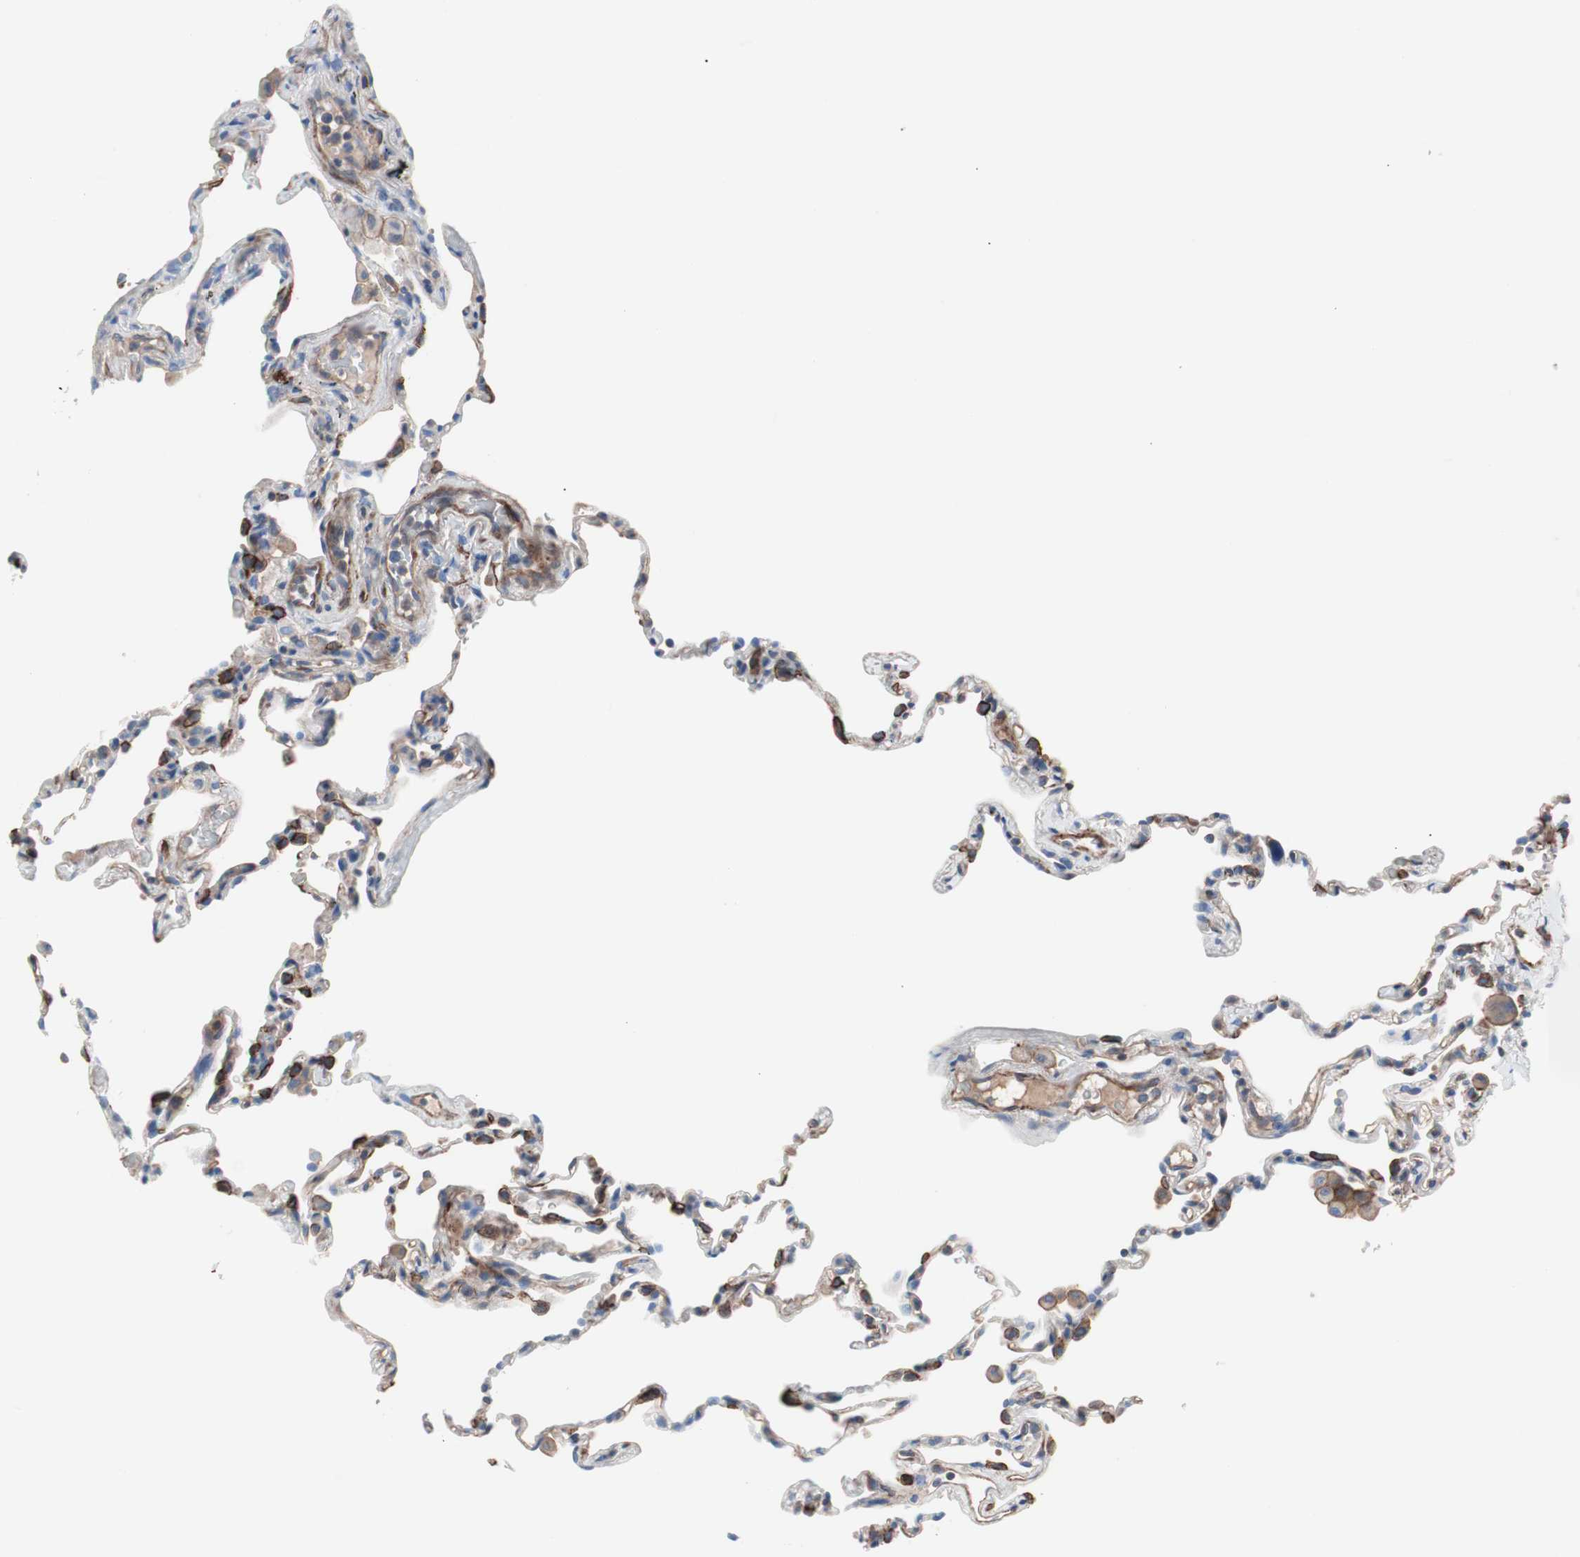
{"staining": {"intensity": "moderate", "quantity": "<25%", "location": "cytoplasmic/membranous"}, "tissue": "lung", "cell_type": "Alveolar cells", "image_type": "normal", "snomed": [{"axis": "morphology", "description": "Normal tissue, NOS"}, {"axis": "topography", "description": "Lung"}], "caption": "Immunohistochemical staining of unremarkable human lung exhibits <25% levels of moderate cytoplasmic/membranous protein positivity in about <25% of alveolar cells.", "gene": "GPR160", "patient": {"sex": "male", "age": 59}}